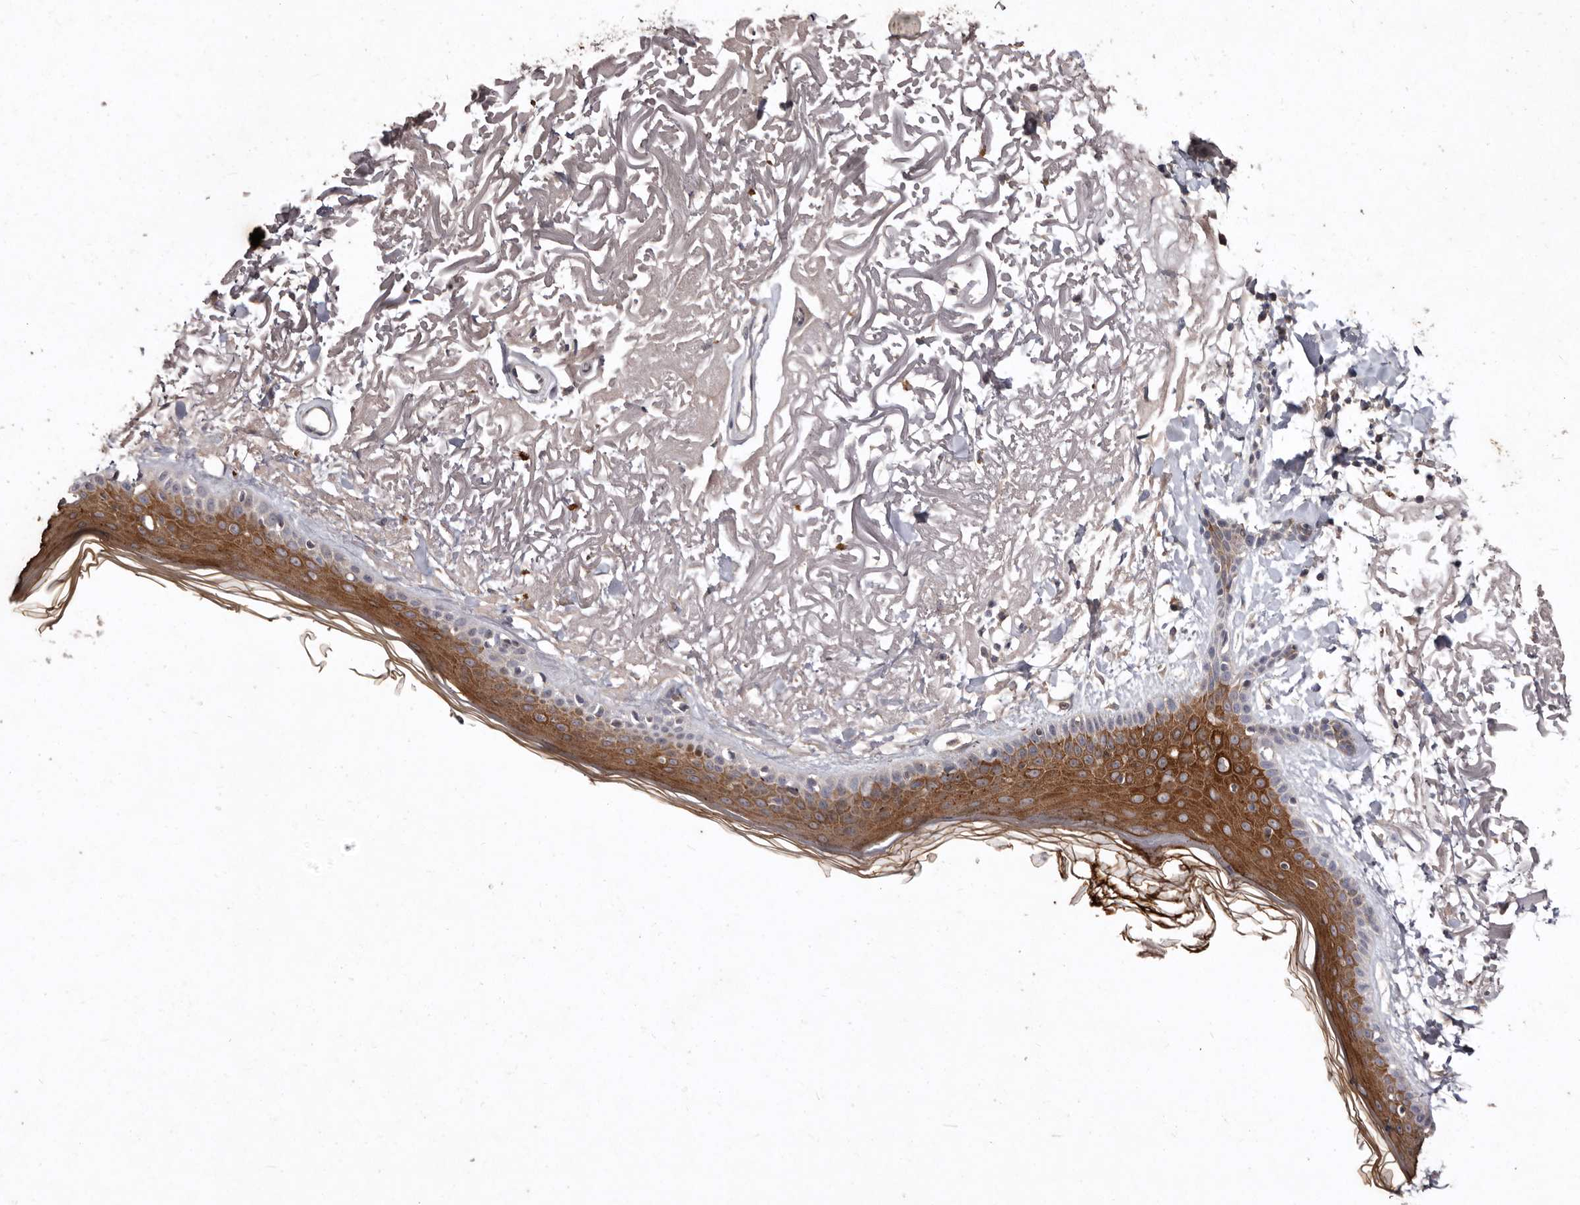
{"staining": {"intensity": "strong", "quantity": "25%-75%", "location": "cytoplasmic/membranous"}, "tissue": "skin", "cell_type": "Keratinocytes", "image_type": "normal", "snomed": [{"axis": "morphology", "description": "Normal tissue, NOS"}, {"axis": "topography", "description": "Skin"}, {"axis": "topography", "description": "Skeletal muscle"}], "caption": "Immunohistochemistry (IHC) photomicrograph of normal skin stained for a protein (brown), which exhibits high levels of strong cytoplasmic/membranous expression in approximately 25%-75% of keratinocytes.", "gene": "FLAD1", "patient": {"sex": "male", "age": 83}}